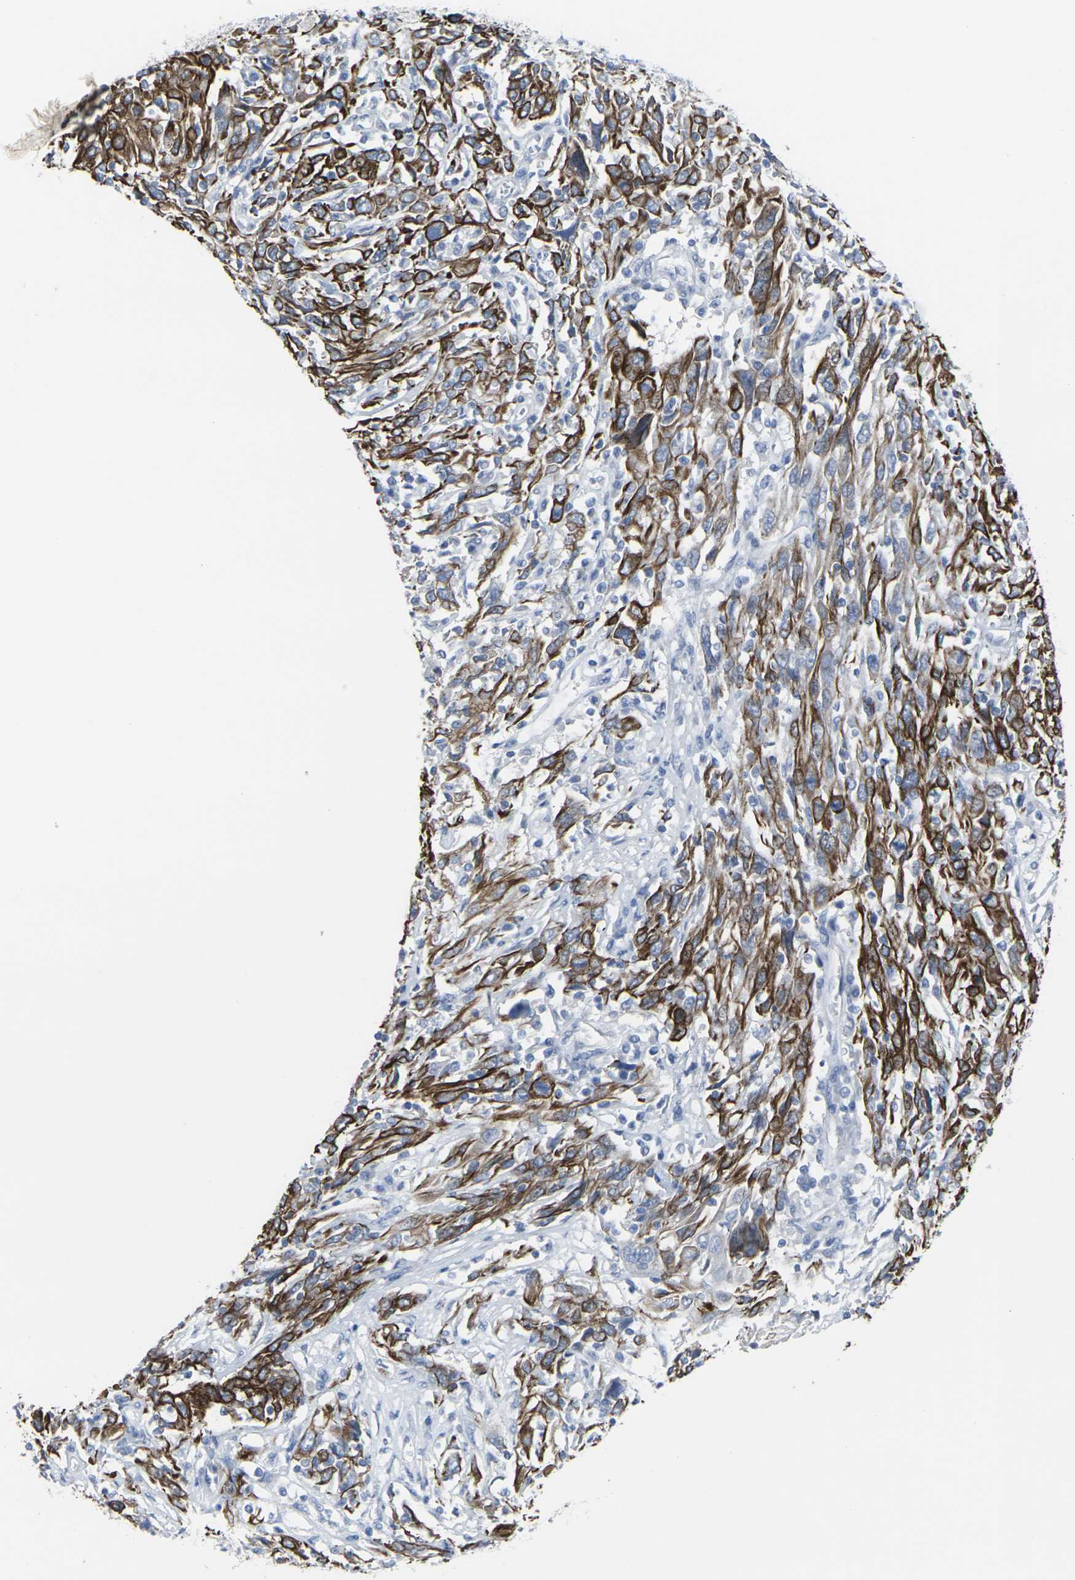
{"staining": {"intensity": "strong", "quantity": ">75%", "location": "cytoplasmic/membranous"}, "tissue": "cervical cancer", "cell_type": "Tumor cells", "image_type": "cancer", "snomed": [{"axis": "morphology", "description": "Squamous cell carcinoma, NOS"}, {"axis": "topography", "description": "Cervix"}], "caption": "This histopathology image displays immunohistochemistry staining of human cervical cancer, with high strong cytoplasmic/membranous expression in approximately >75% of tumor cells.", "gene": "ANKRD46", "patient": {"sex": "female", "age": 46}}